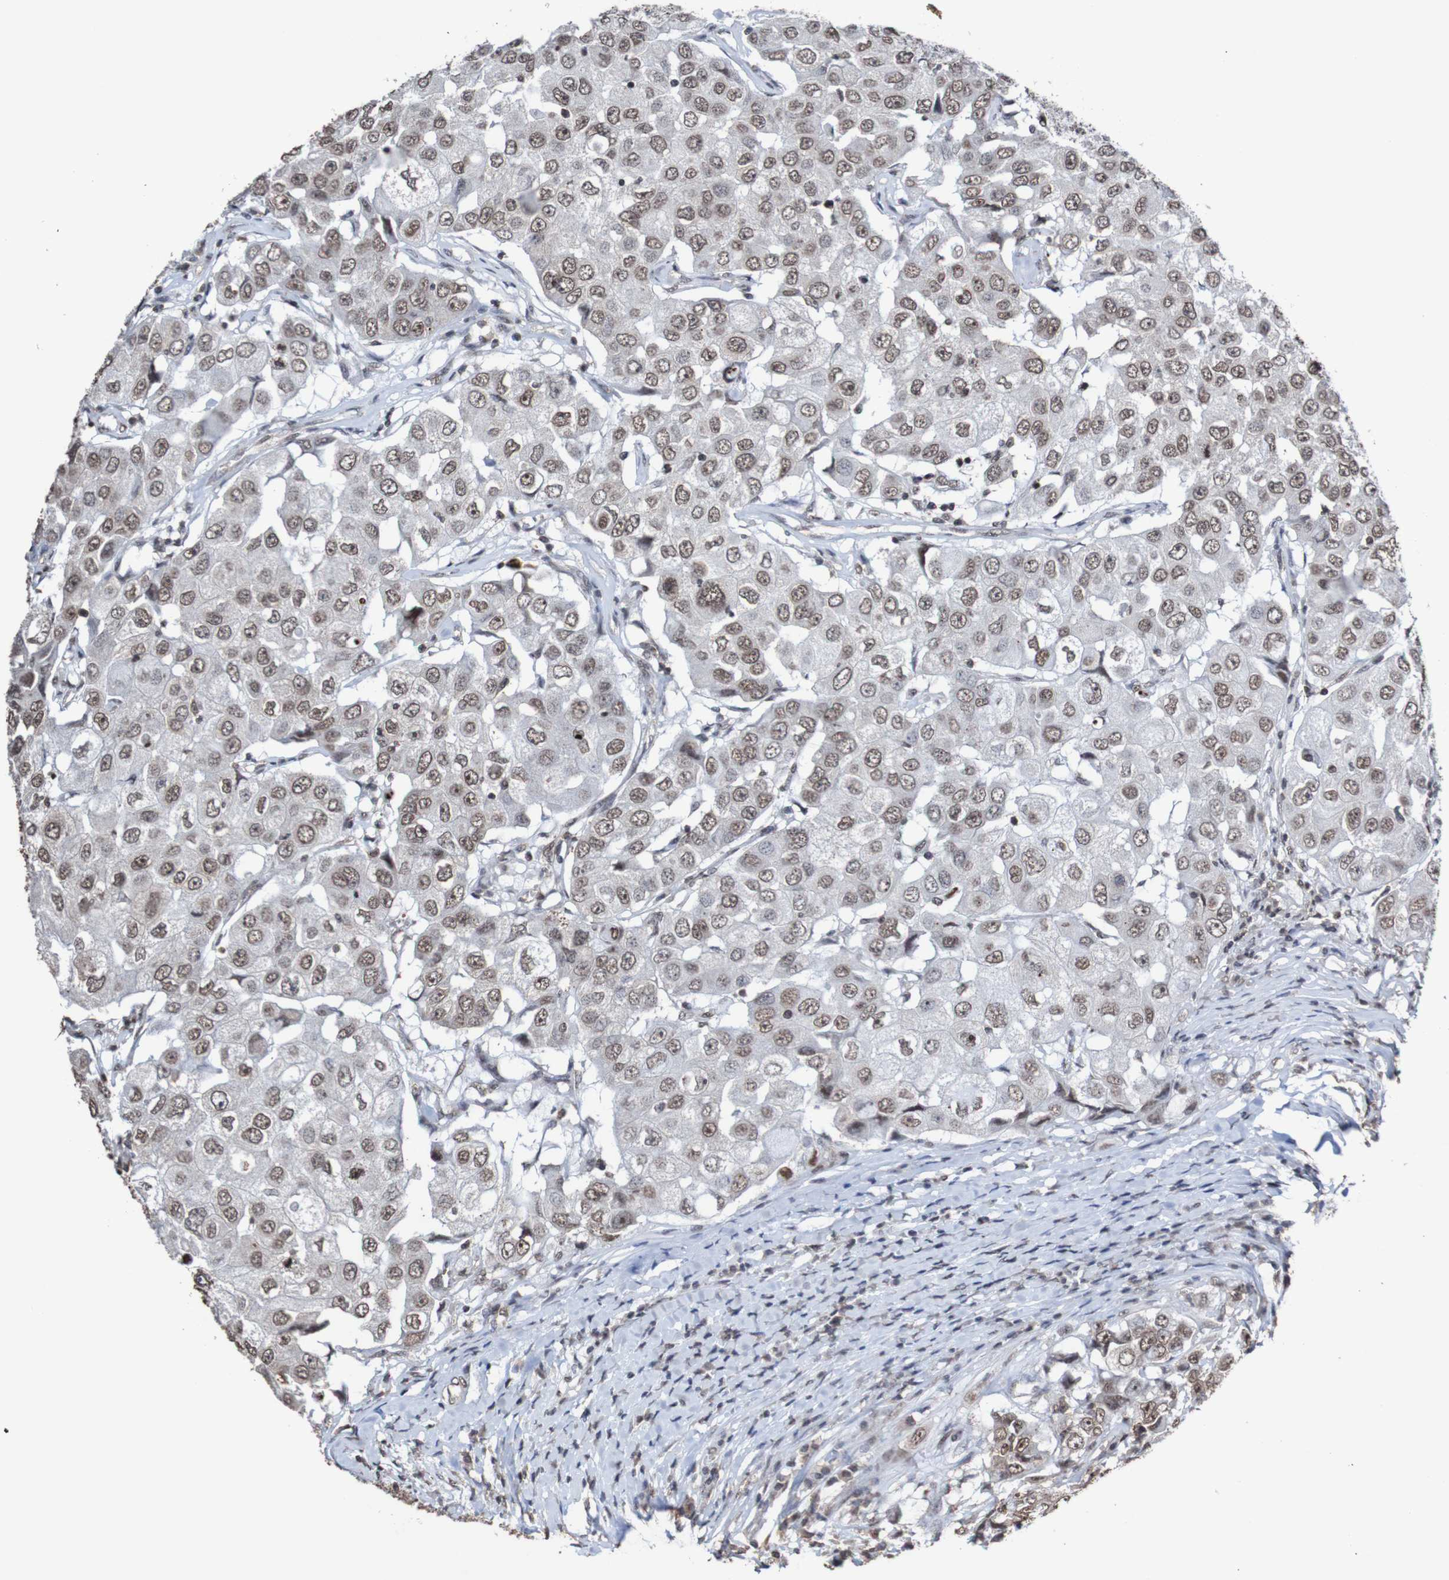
{"staining": {"intensity": "weak", "quantity": ">75%", "location": "nuclear"}, "tissue": "breast cancer", "cell_type": "Tumor cells", "image_type": "cancer", "snomed": [{"axis": "morphology", "description": "Duct carcinoma"}, {"axis": "topography", "description": "Breast"}], "caption": "IHC micrograph of human breast cancer (intraductal carcinoma) stained for a protein (brown), which reveals low levels of weak nuclear expression in approximately >75% of tumor cells.", "gene": "GFI1", "patient": {"sex": "female", "age": 27}}